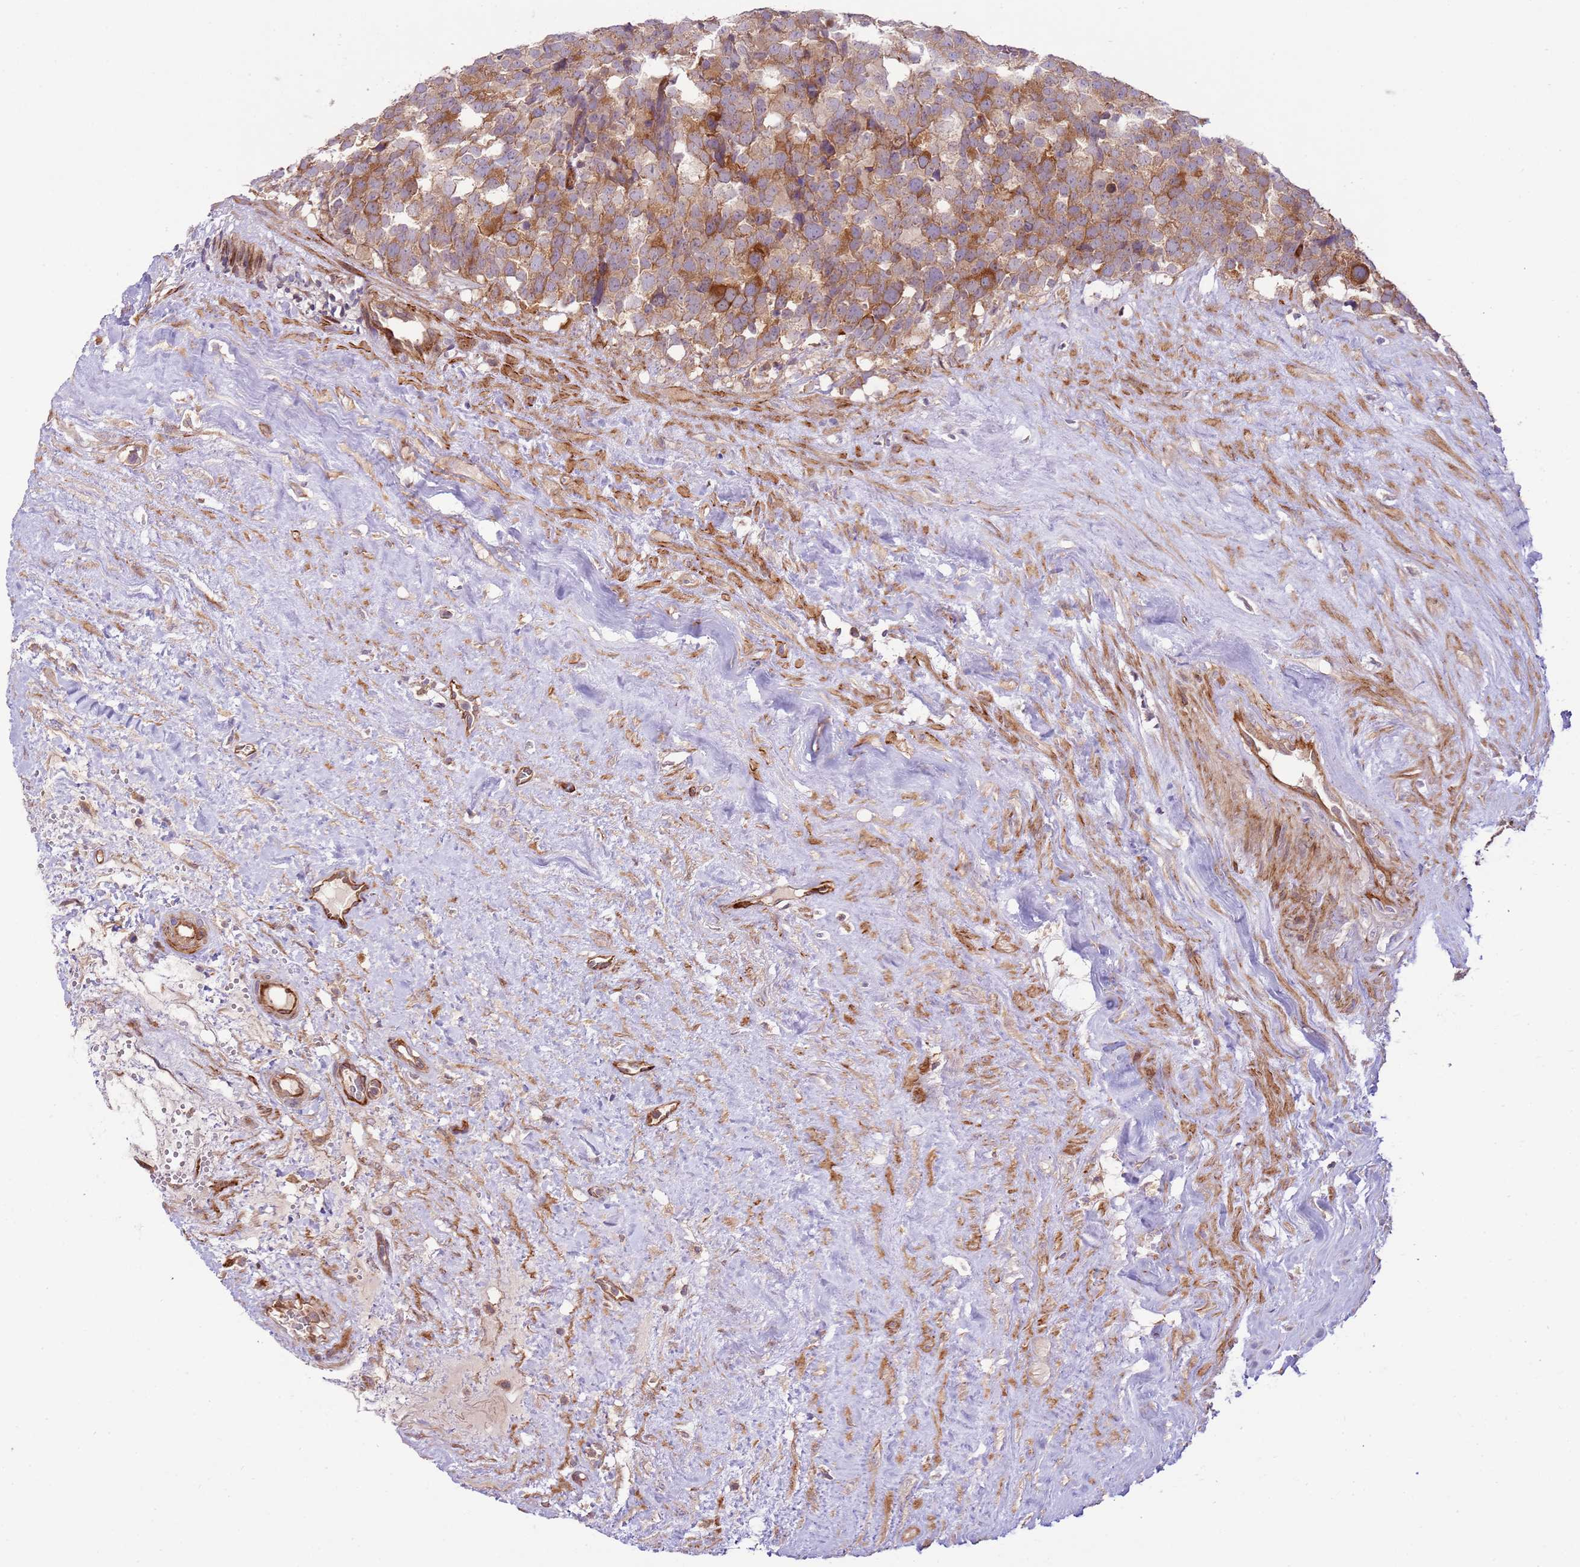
{"staining": {"intensity": "moderate", "quantity": ">75%", "location": "cytoplasmic/membranous"}, "tissue": "testis cancer", "cell_type": "Tumor cells", "image_type": "cancer", "snomed": [{"axis": "morphology", "description": "Seminoma, NOS"}, {"axis": "topography", "description": "Testis"}], "caption": "Protein expression analysis of seminoma (testis) reveals moderate cytoplasmic/membranous positivity in about >75% of tumor cells. The staining is performed using DAB brown chromogen to label protein expression. The nuclei are counter-stained blue using hematoxylin.", "gene": "ZNF624", "patient": {"sex": "male", "age": 71}}